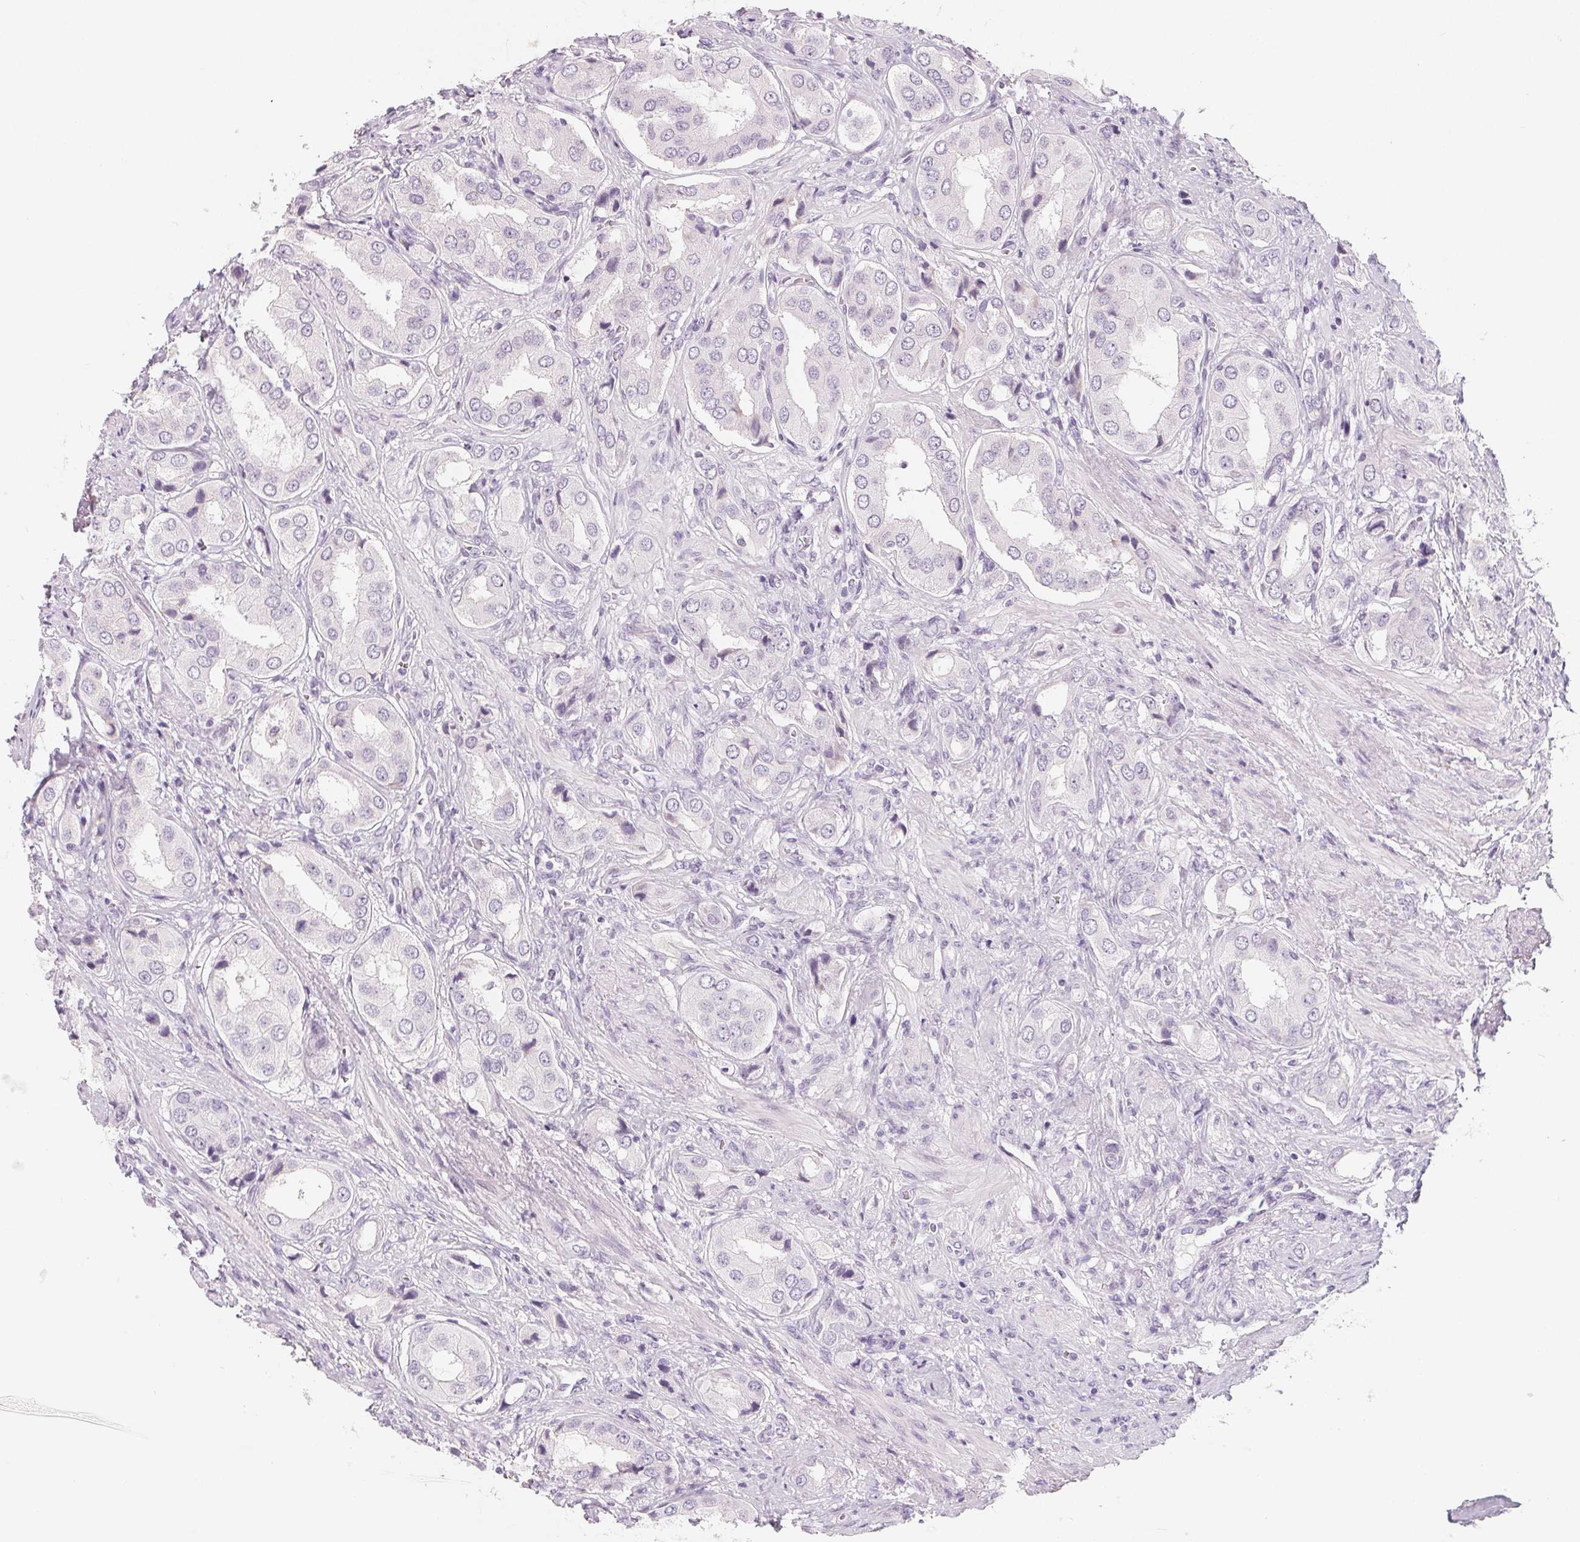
{"staining": {"intensity": "negative", "quantity": "none", "location": "none"}, "tissue": "prostate cancer", "cell_type": "Tumor cells", "image_type": "cancer", "snomed": [{"axis": "morphology", "description": "Adenocarcinoma, NOS"}, {"axis": "topography", "description": "Prostate"}], "caption": "This is an immunohistochemistry histopathology image of human adenocarcinoma (prostate). There is no staining in tumor cells.", "gene": "SH3GL2", "patient": {"sex": "male", "age": 63}}